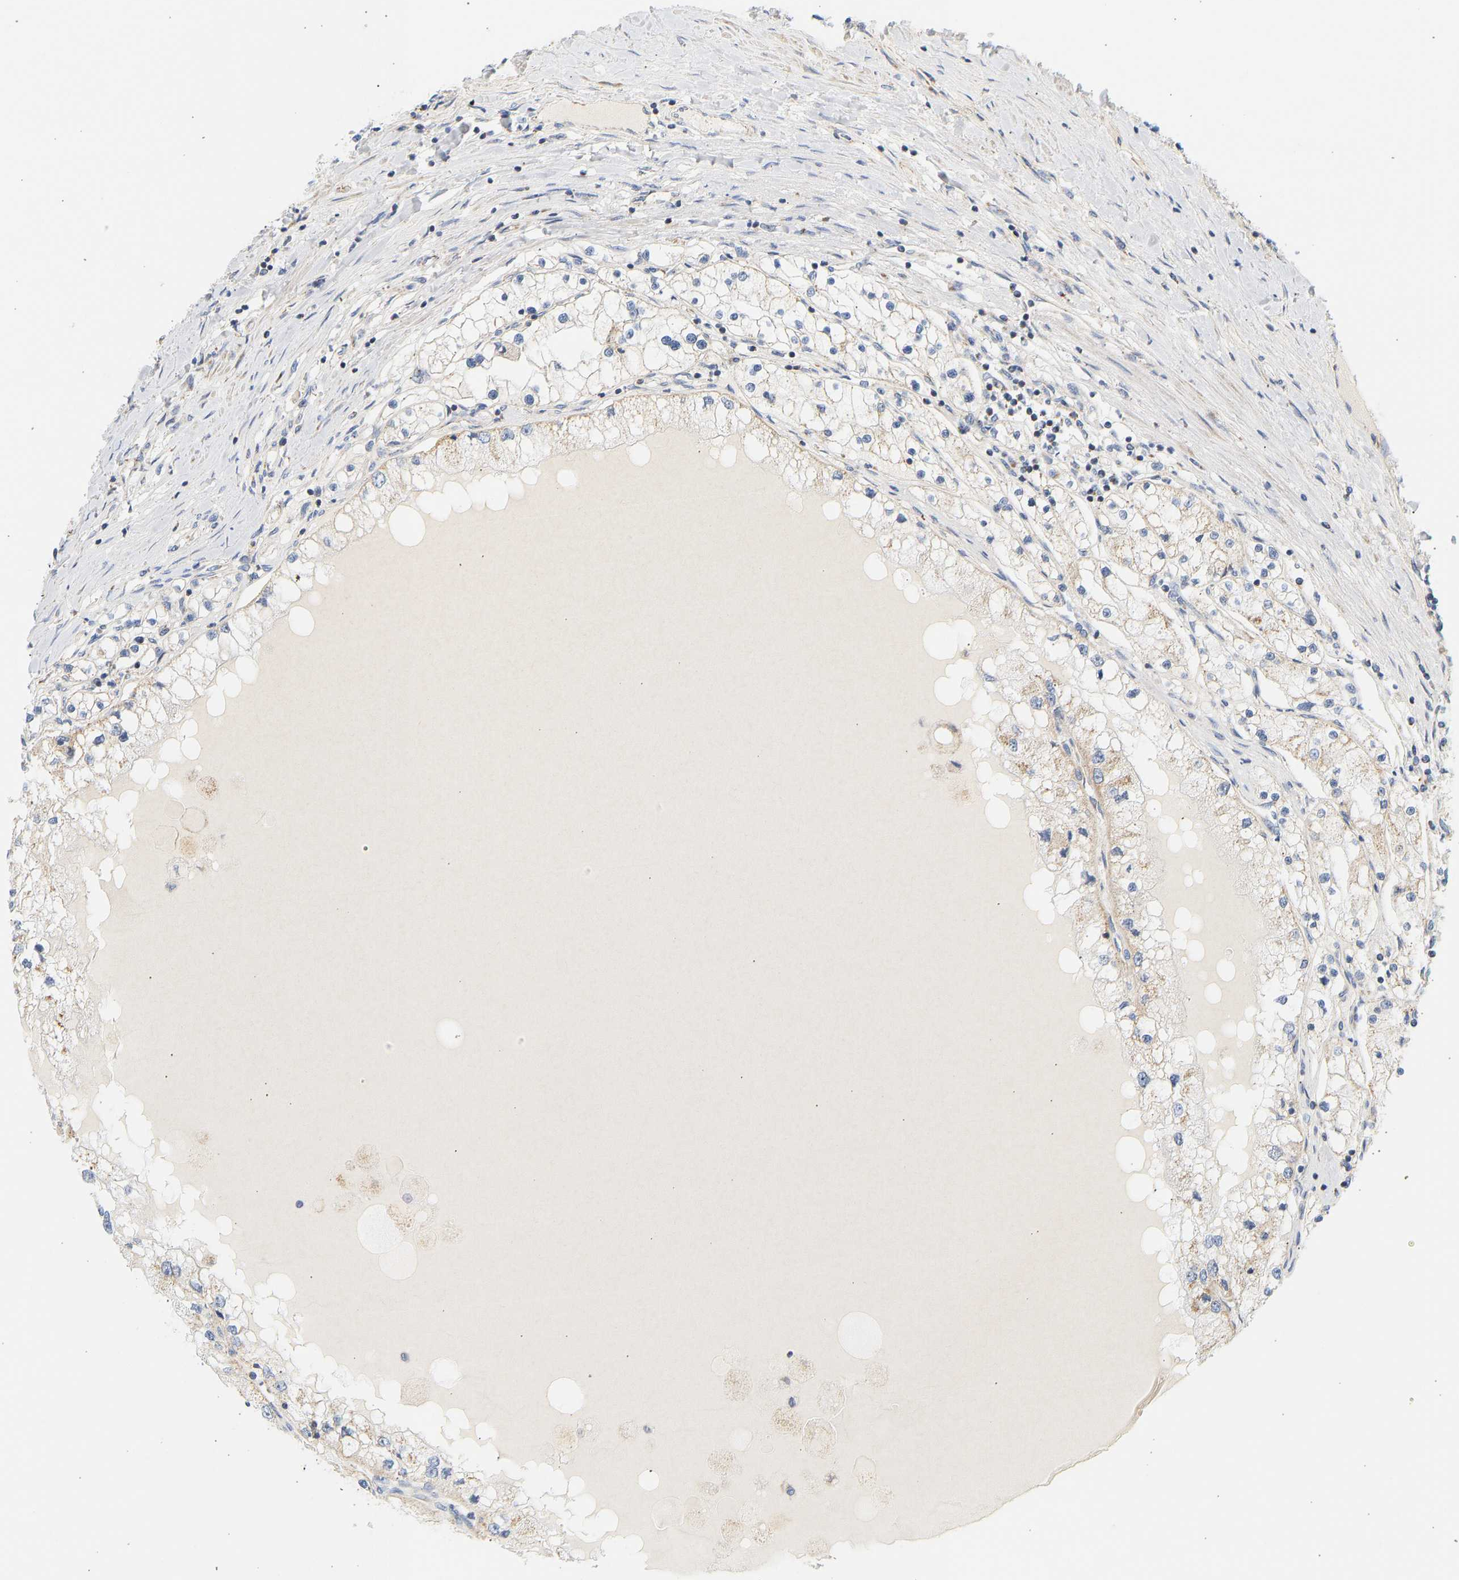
{"staining": {"intensity": "weak", "quantity": "<25%", "location": "cytoplasmic/membranous"}, "tissue": "renal cancer", "cell_type": "Tumor cells", "image_type": "cancer", "snomed": [{"axis": "morphology", "description": "Adenocarcinoma, NOS"}, {"axis": "topography", "description": "Kidney"}], "caption": "This image is of renal cancer stained with immunohistochemistry to label a protein in brown with the nuclei are counter-stained blue. There is no positivity in tumor cells.", "gene": "GRPEL2", "patient": {"sex": "male", "age": 68}}